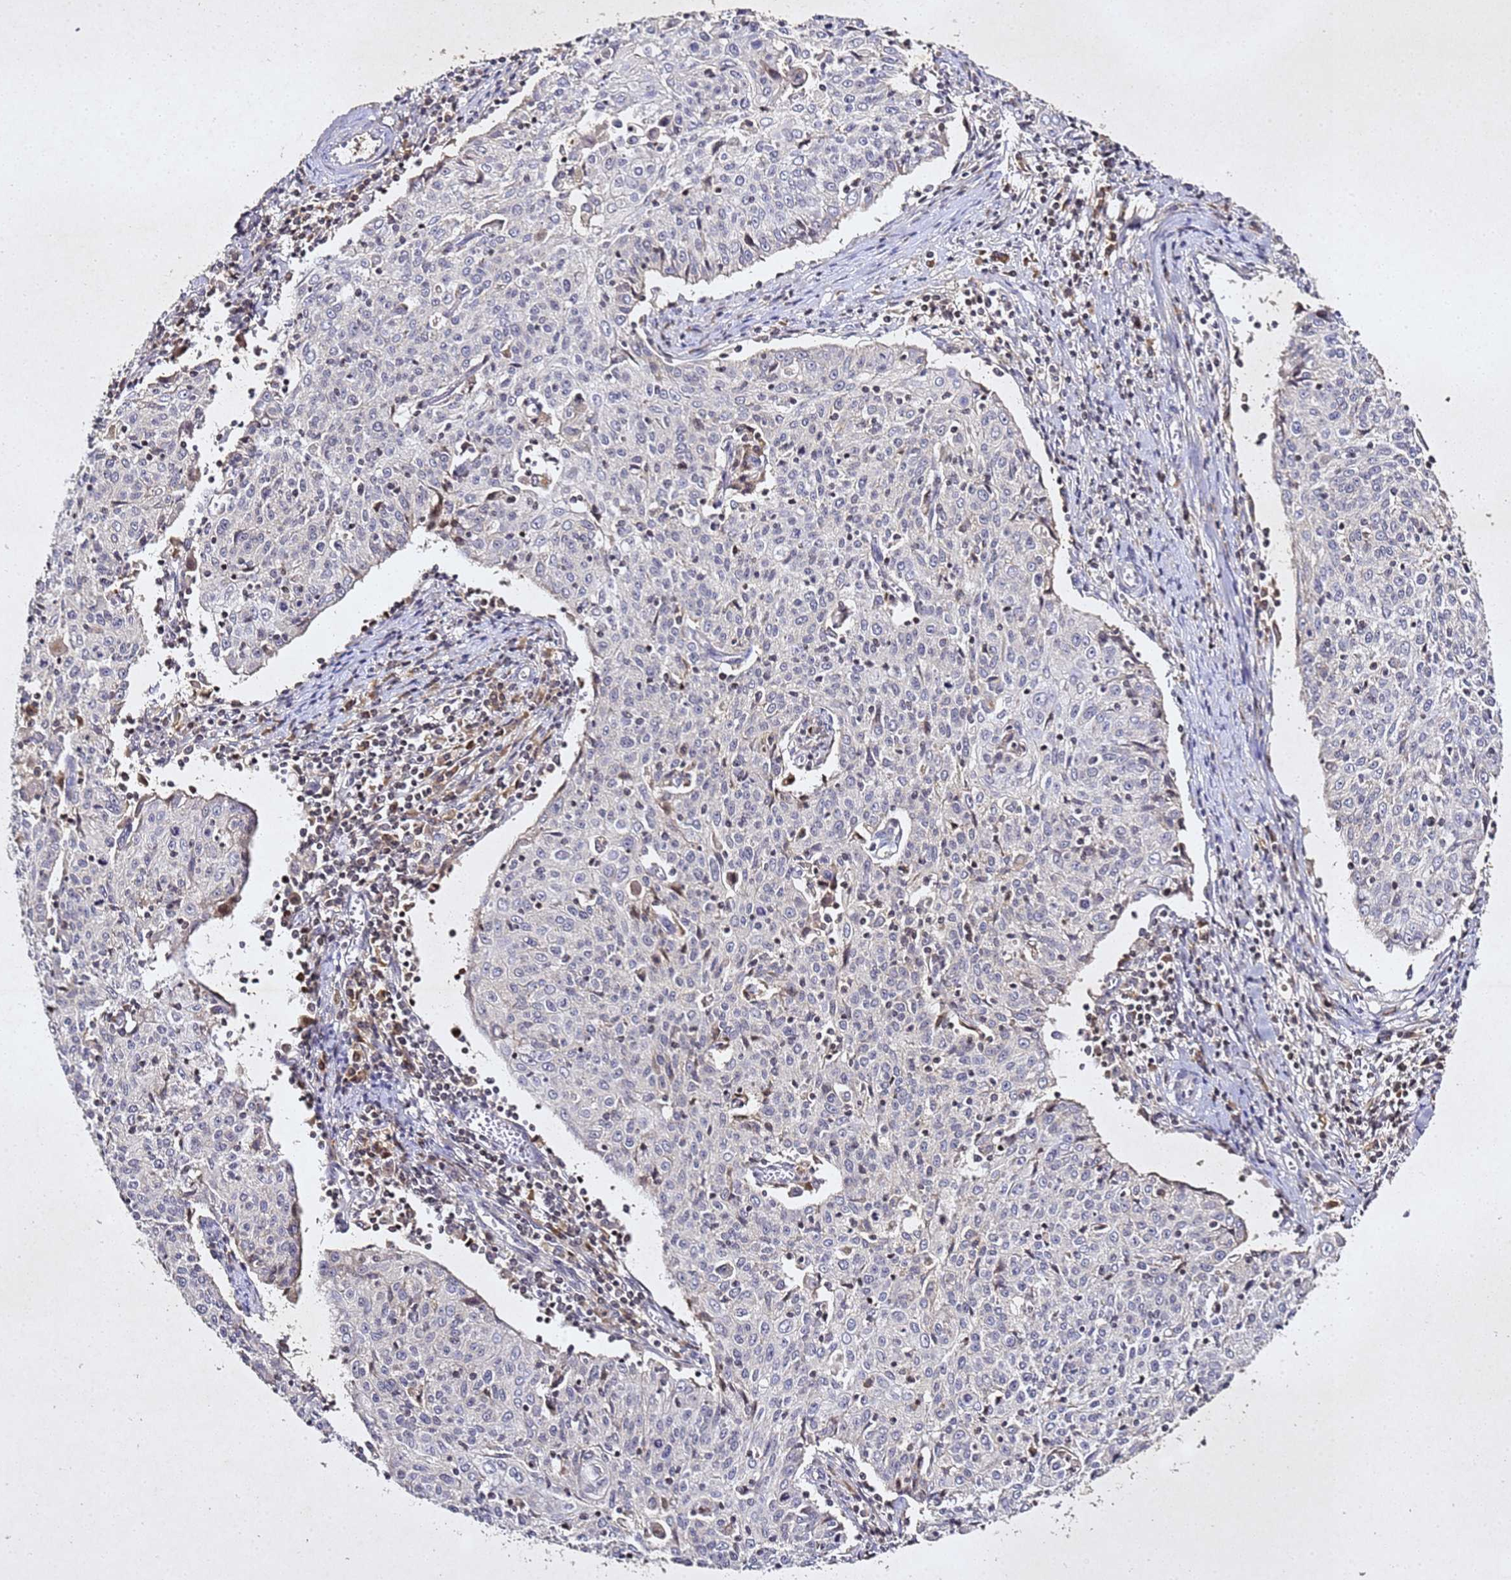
{"staining": {"intensity": "negative", "quantity": "none", "location": "none"}, "tissue": "cervical cancer", "cell_type": "Tumor cells", "image_type": "cancer", "snomed": [{"axis": "morphology", "description": "Squamous cell carcinoma, NOS"}, {"axis": "topography", "description": "Cervix"}], "caption": "A photomicrograph of human squamous cell carcinoma (cervical) is negative for staining in tumor cells.", "gene": "SV2B", "patient": {"sex": "female", "age": 48}}